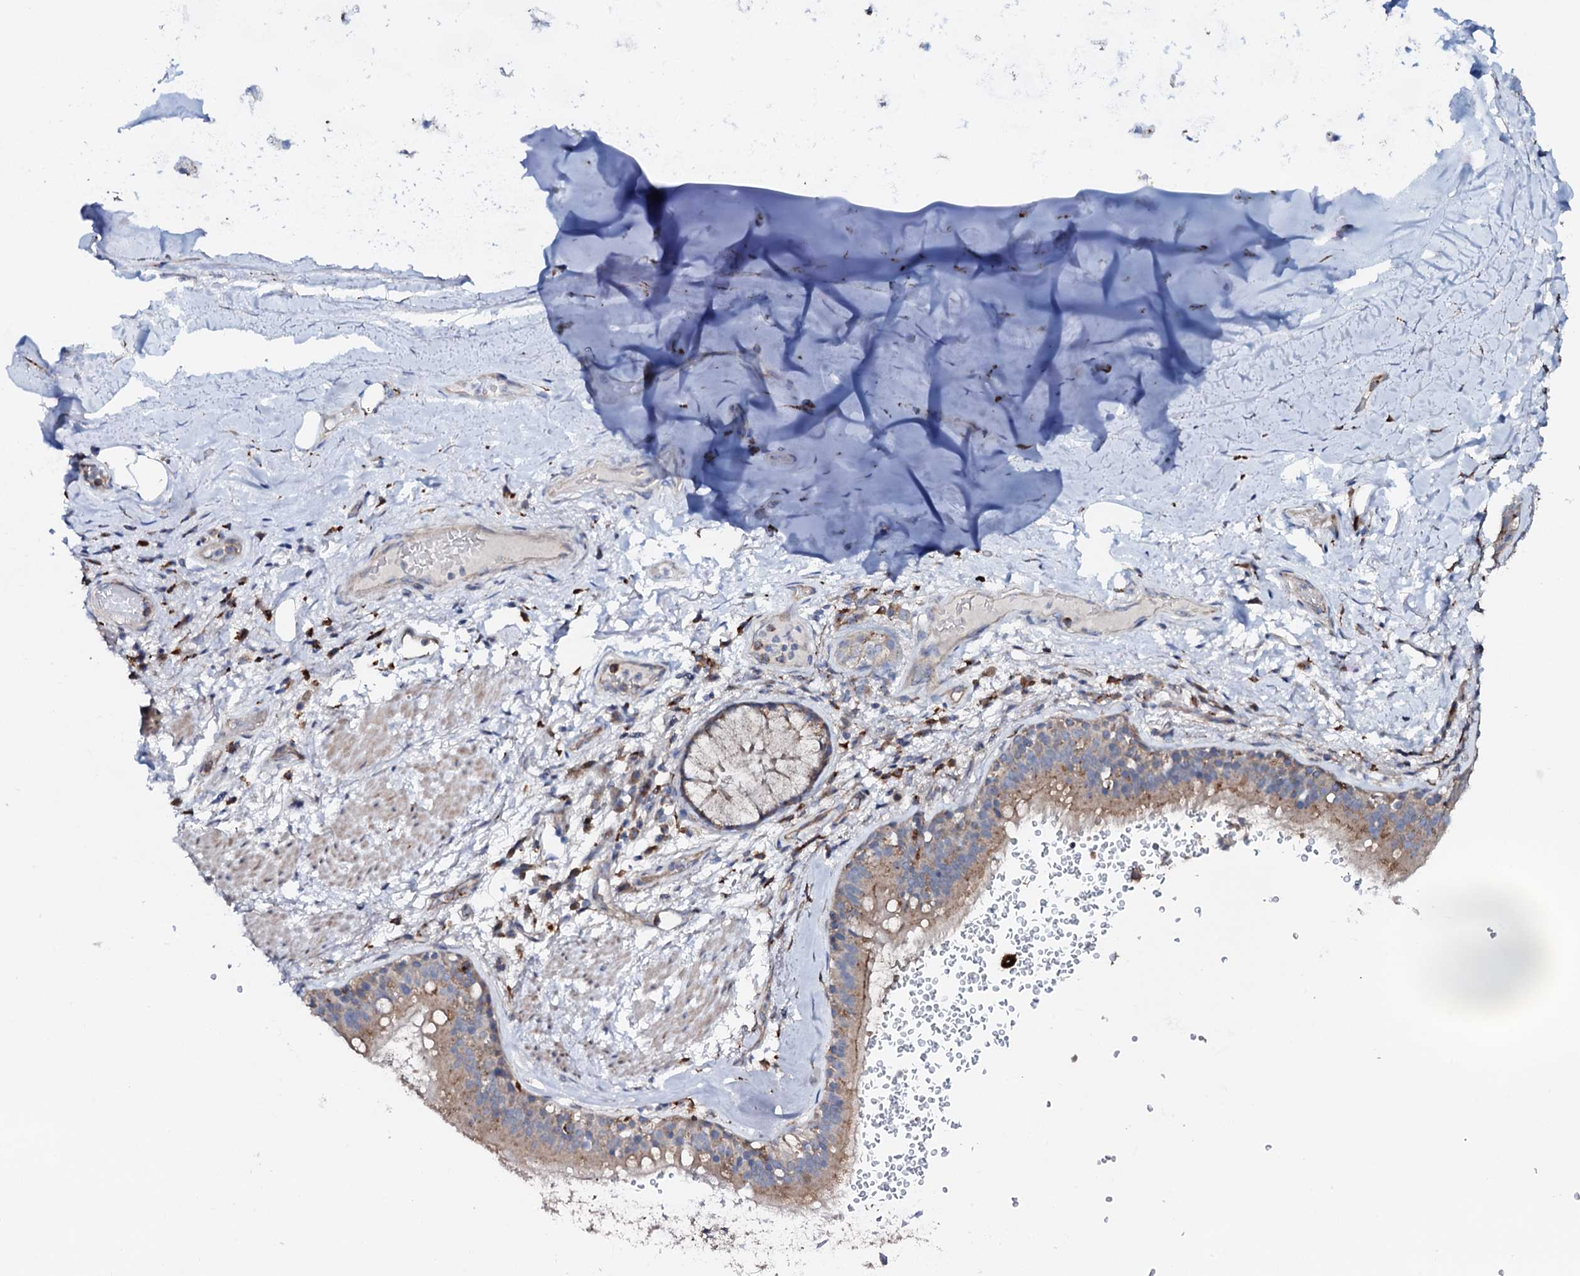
{"staining": {"intensity": "negative", "quantity": "none", "location": "none"}, "tissue": "adipose tissue", "cell_type": "Adipocytes", "image_type": "normal", "snomed": [{"axis": "morphology", "description": "Normal tissue, NOS"}, {"axis": "topography", "description": "Lymph node"}, {"axis": "topography", "description": "Cartilage tissue"}, {"axis": "topography", "description": "Bronchus"}], "caption": "An IHC photomicrograph of benign adipose tissue is shown. There is no staining in adipocytes of adipose tissue.", "gene": "P2RX4", "patient": {"sex": "male", "age": 63}}